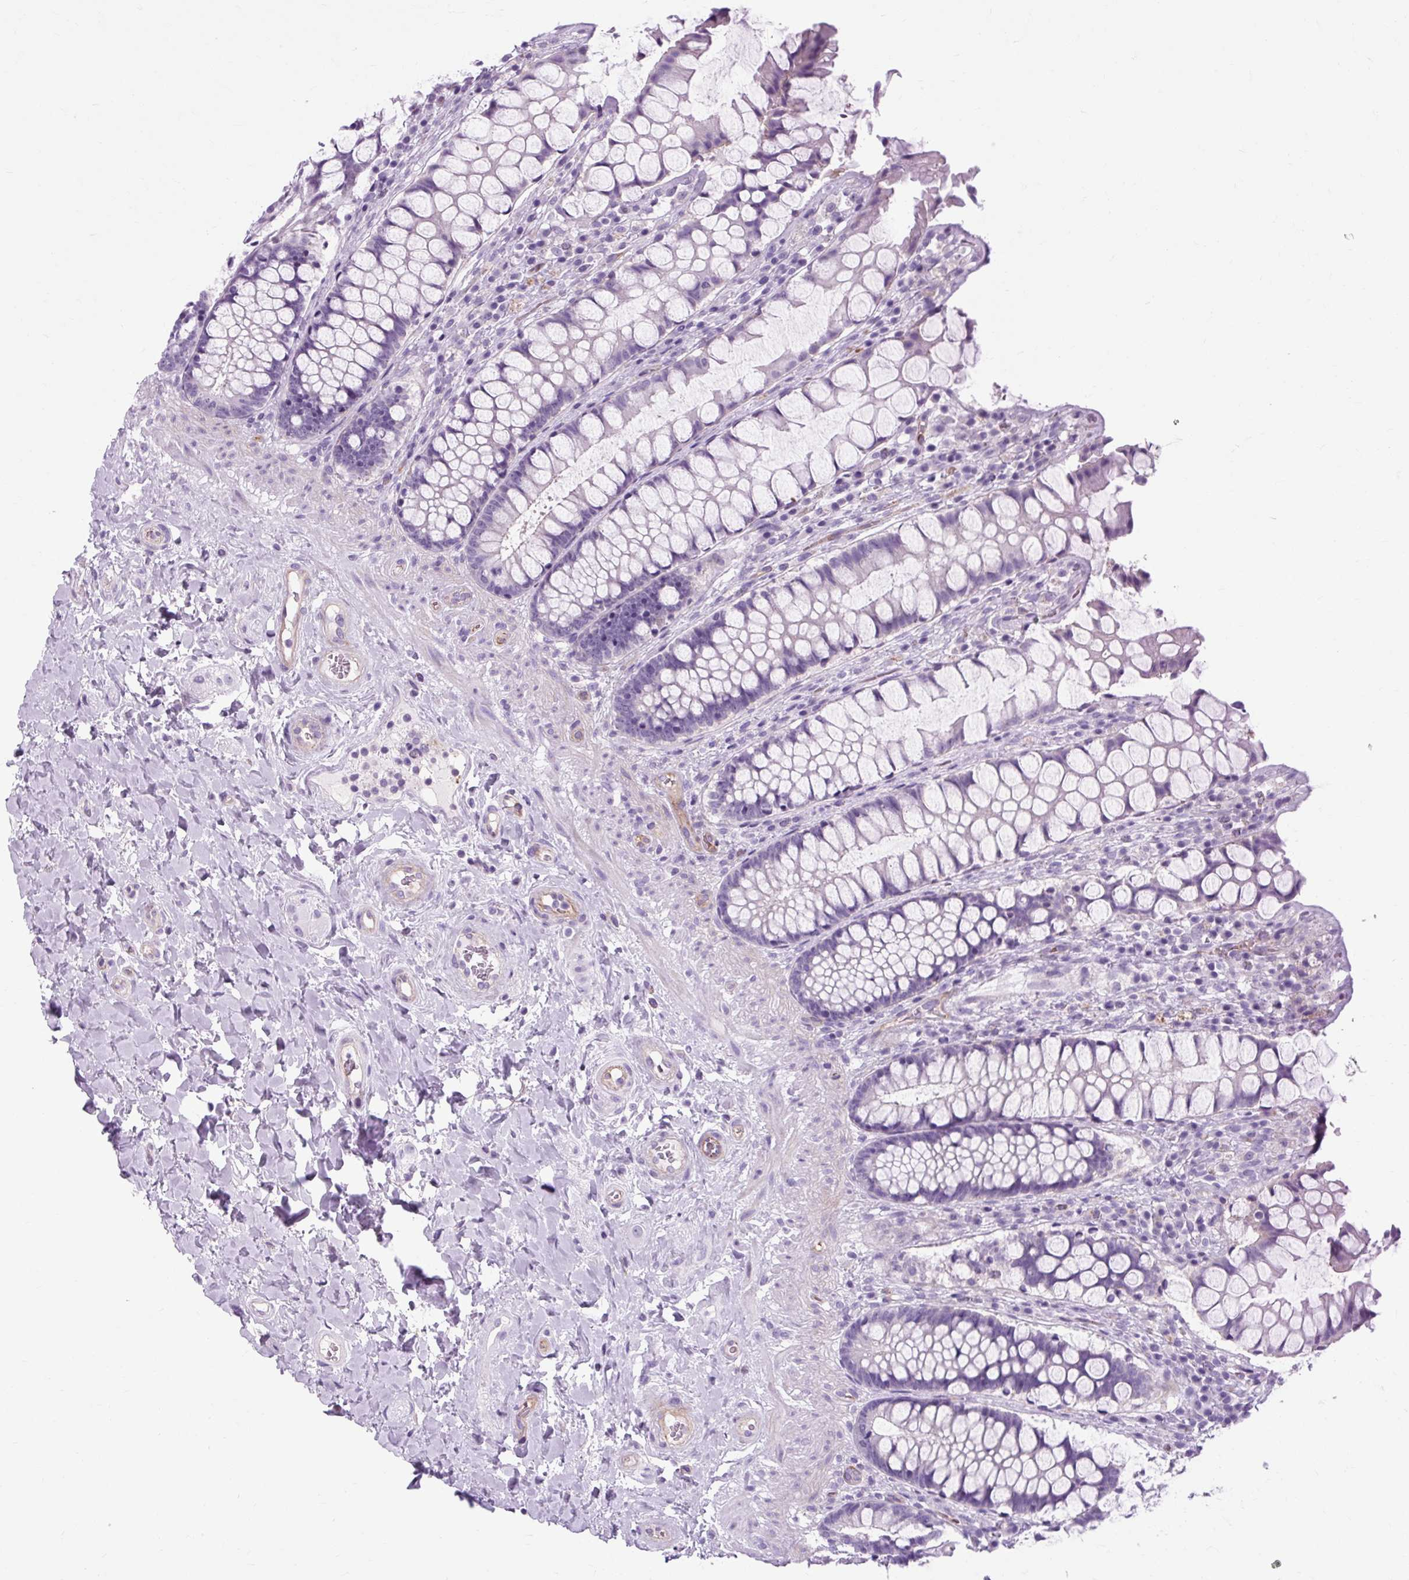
{"staining": {"intensity": "moderate", "quantity": "<25%", "location": "cytoplasmic/membranous"}, "tissue": "rectum", "cell_type": "Glandular cells", "image_type": "normal", "snomed": [{"axis": "morphology", "description": "Normal tissue, NOS"}, {"axis": "topography", "description": "Rectum"}], "caption": "There is low levels of moderate cytoplasmic/membranous expression in glandular cells of benign rectum, as demonstrated by immunohistochemical staining (brown color).", "gene": "OOEP", "patient": {"sex": "female", "age": 58}}